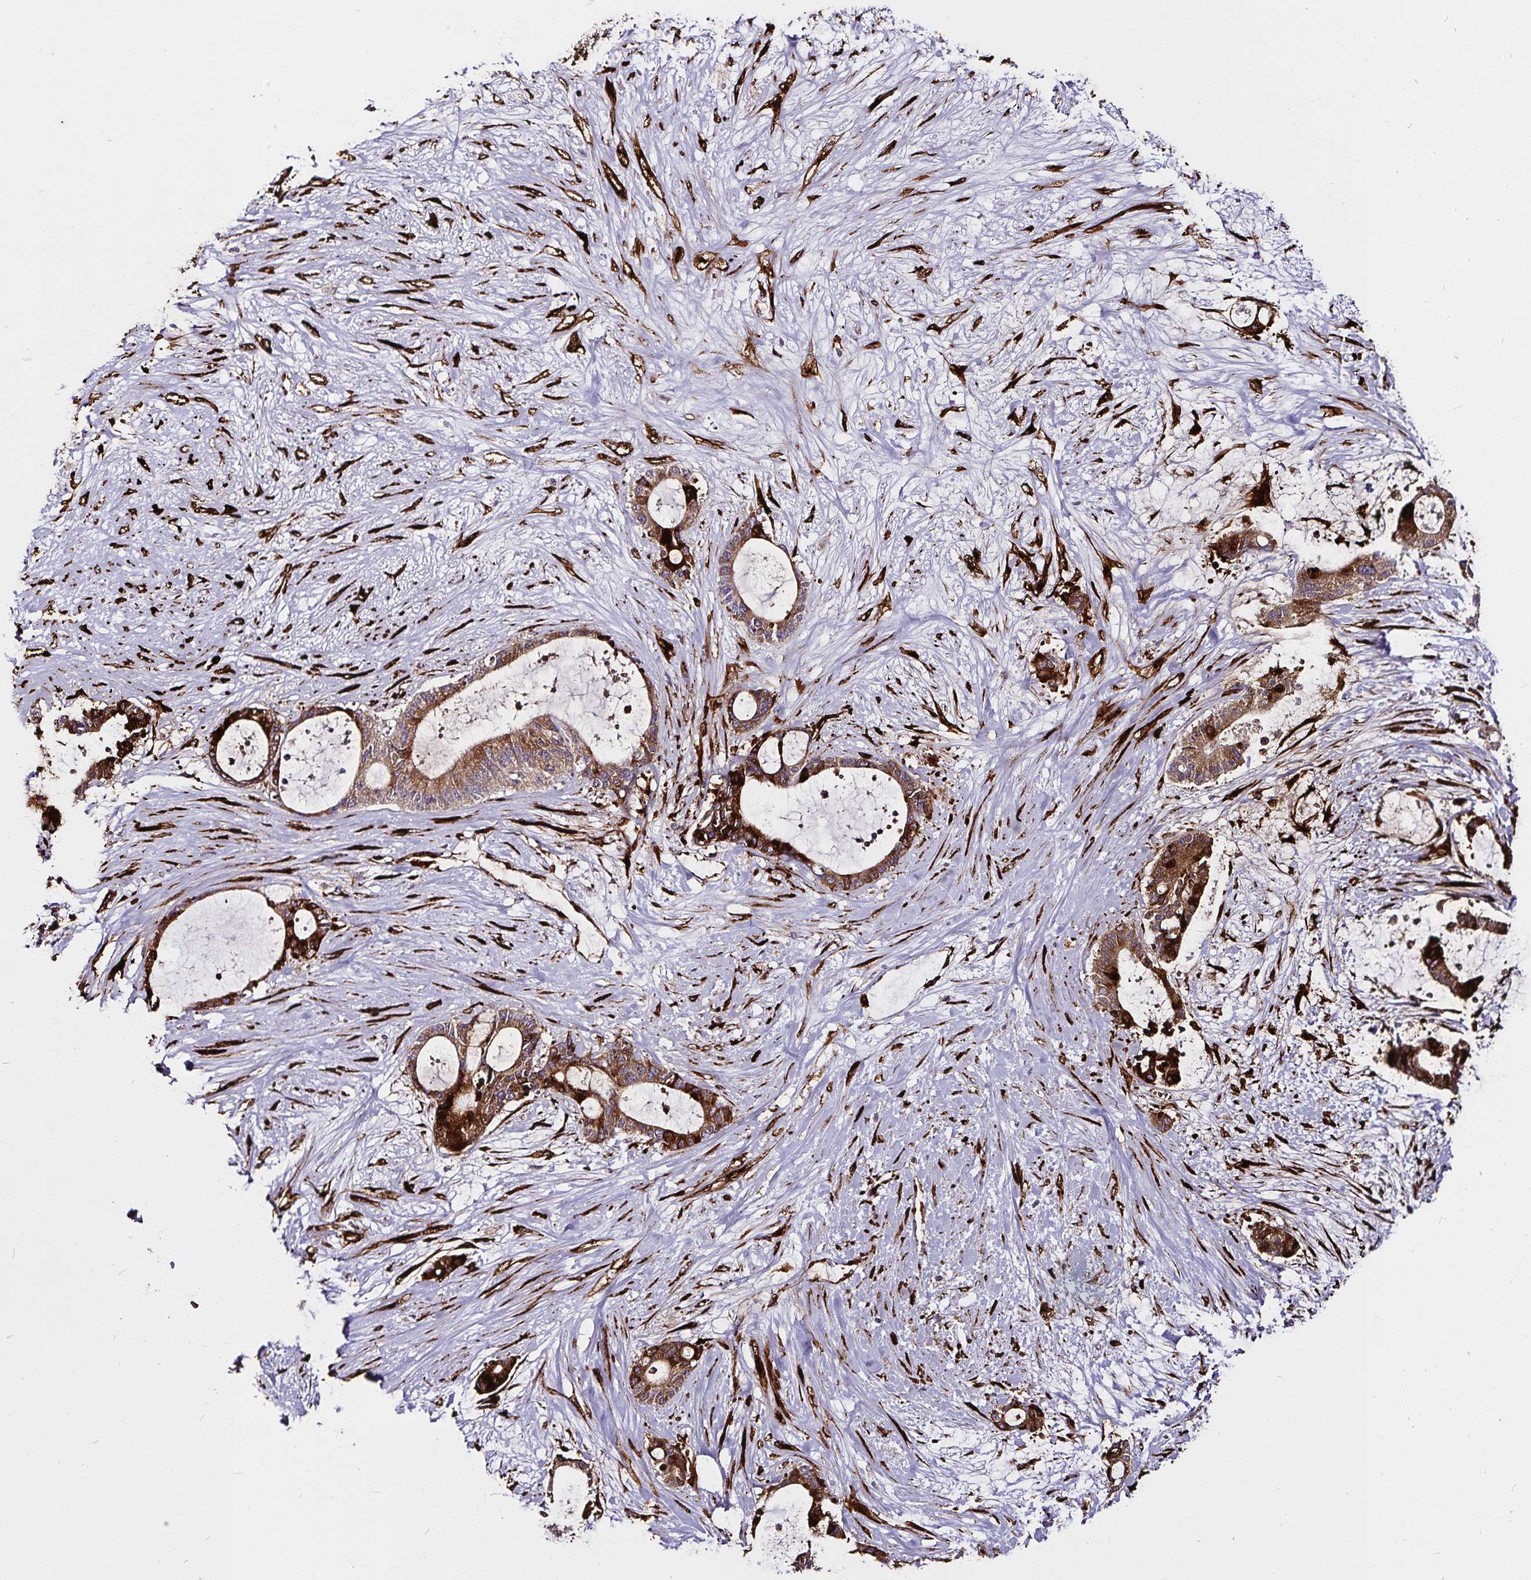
{"staining": {"intensity": "strong", "quantity": ">75%", "location": "cytoplasmic/membranous"}, "tissue": "liver cancer", "cell_type": "Tumor cells", "image_type": "cancer", "snomed": [{"axis": "morphology", "description": "Normal tissue, NOS"}, {"axis": "morphology", "description": "Cholangiocarcinoma"}, {"axis": "topography", "description": "Liver"}, {"axis": "topography", "description": "Peripheral nerve tissue"}], "caption": "Protein expression analysis of liver cancer (cholangiocarcinoma) shows strong cytoplasmic/membranous positivity in about >75% of tumor cells.", "gene": "P4HA2", "patient": {"sex": "female", "age": 73}}